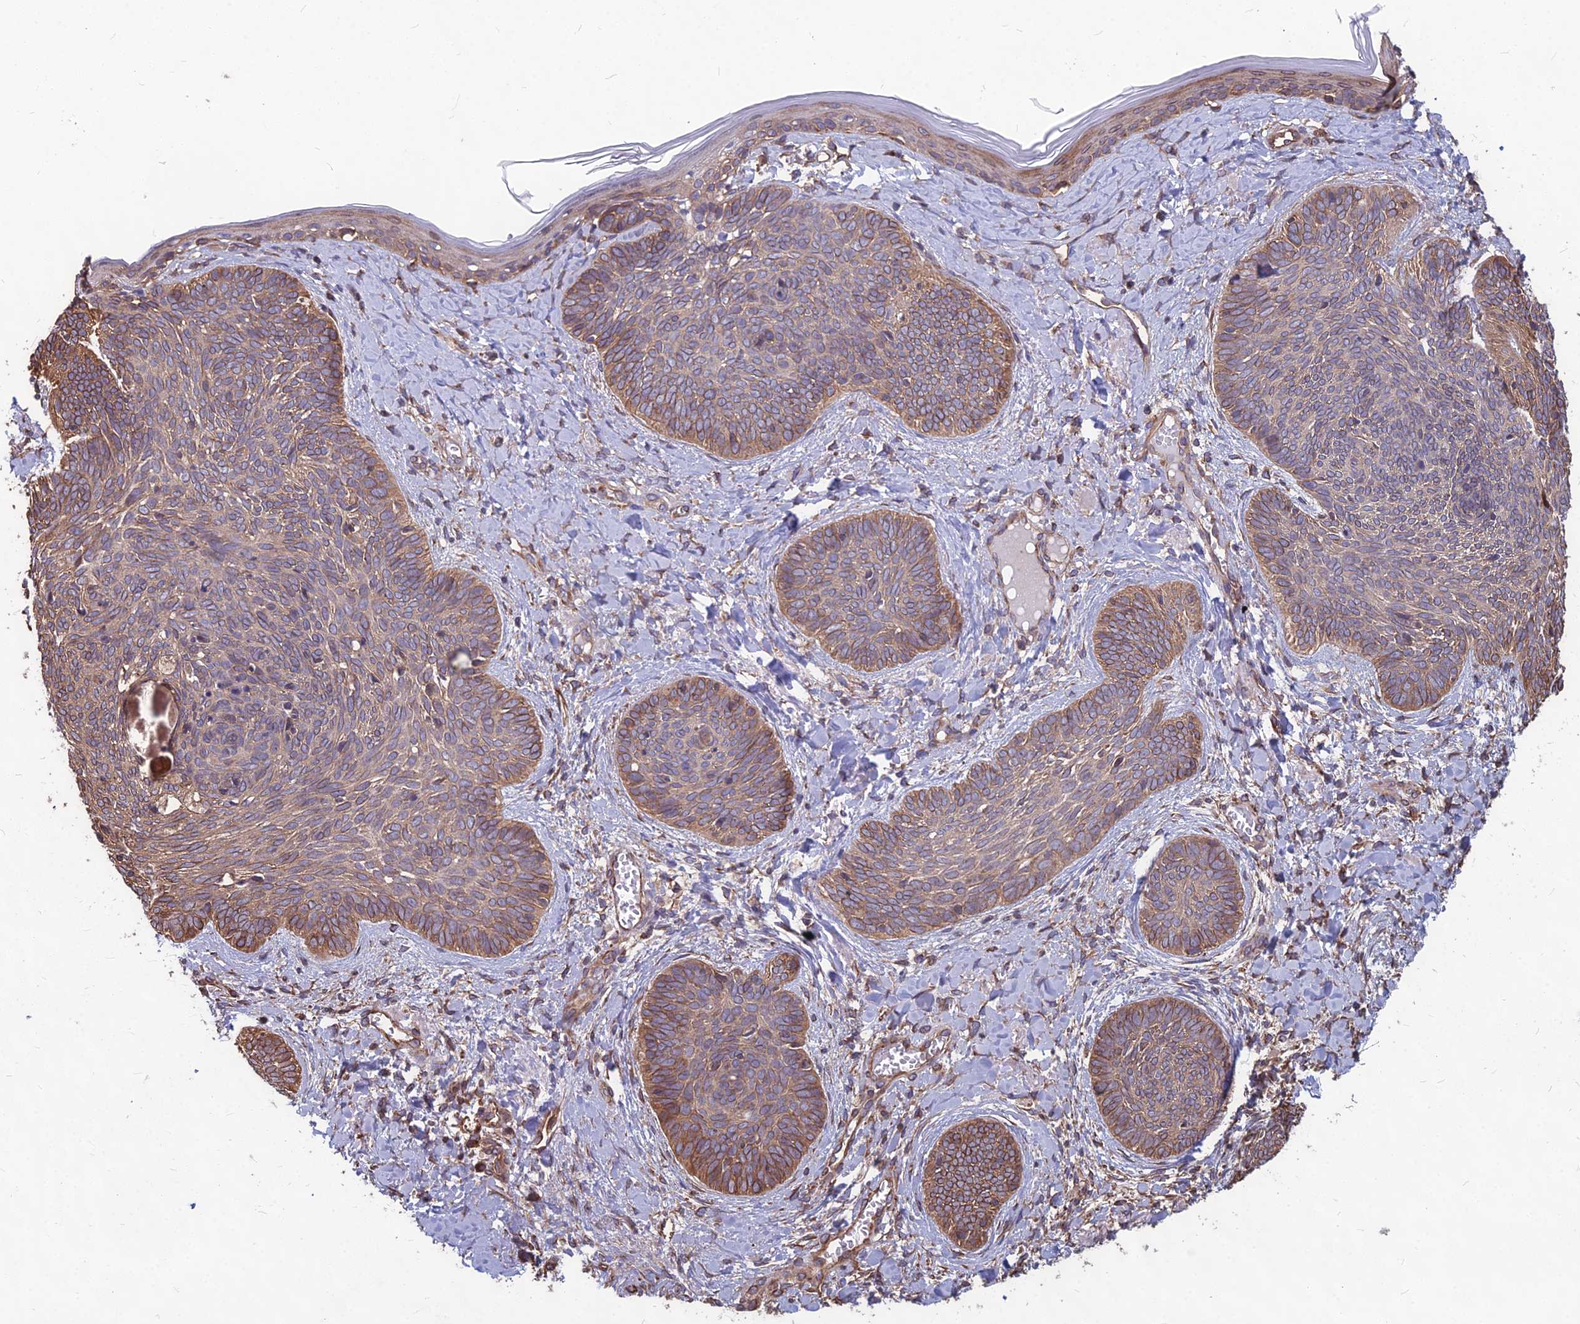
{"staining": {"intensity": "moderate", "quantity": "25%-75%", "location": "cytoplasmic/membranous"}, "tissue": "skin cancer", "cell_type": "Tumor cells", "image_type": "cancer", "snomed": [{"axis": "morphology", "description": "Basal cell carcinoma"}, {"axis": "topography", "description": "Skin"}], "caption": "High-magnification brightfield microscopy of basal cell carcinoma (skin) stained with DAB (brown) and counterstained with hematoxylin (blue). tumor cells exhibit moderate cytoplasmic/membranous expression is present in approximately25%-75% of cells.", "gene": "LSM6", "patient": {"sex": "female", "age": 81}}